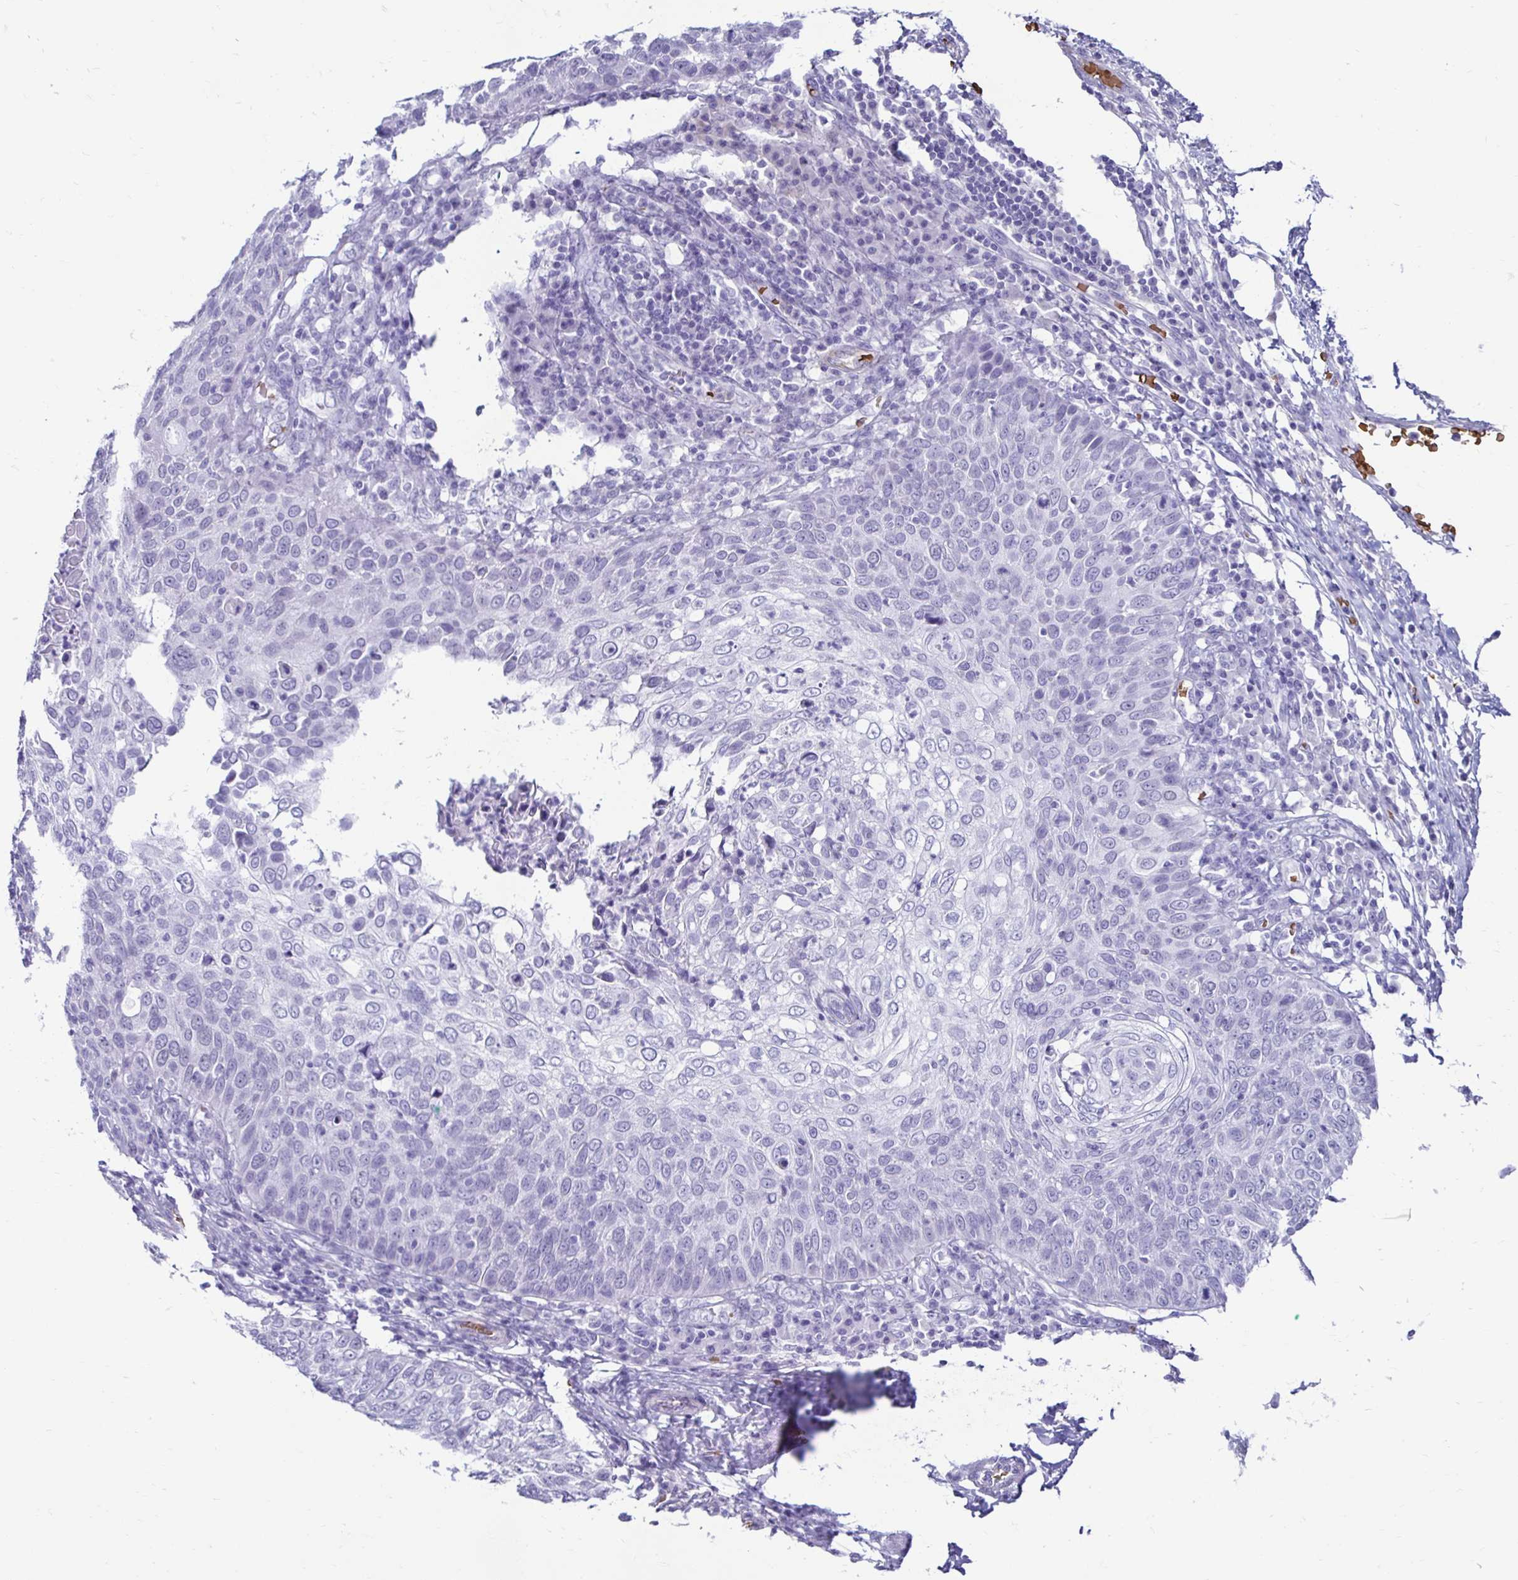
{"staining": {"intensity": "negative", "quantity": "none", "location": "none"}, "tissue": "skin cancer", "cell_type": "Tumor cells", "image_type": "cancer", "snomed": [{"axis": "morphology", "description": "Squamous cell carcinoma, NOS"}, {"axis": "topography", "description": "Skin"}], "caption": "IHC image of skin cancer stained for a protein (brown), which demonstrates no expression in tumor cells. (DAB (3,3'-diaminobenzidine) immunohistochemistry visualized using brightfield microscopy, high magnification).", "gene": "RHBDL3", "patient": {"sex": "male", "age": 87}}